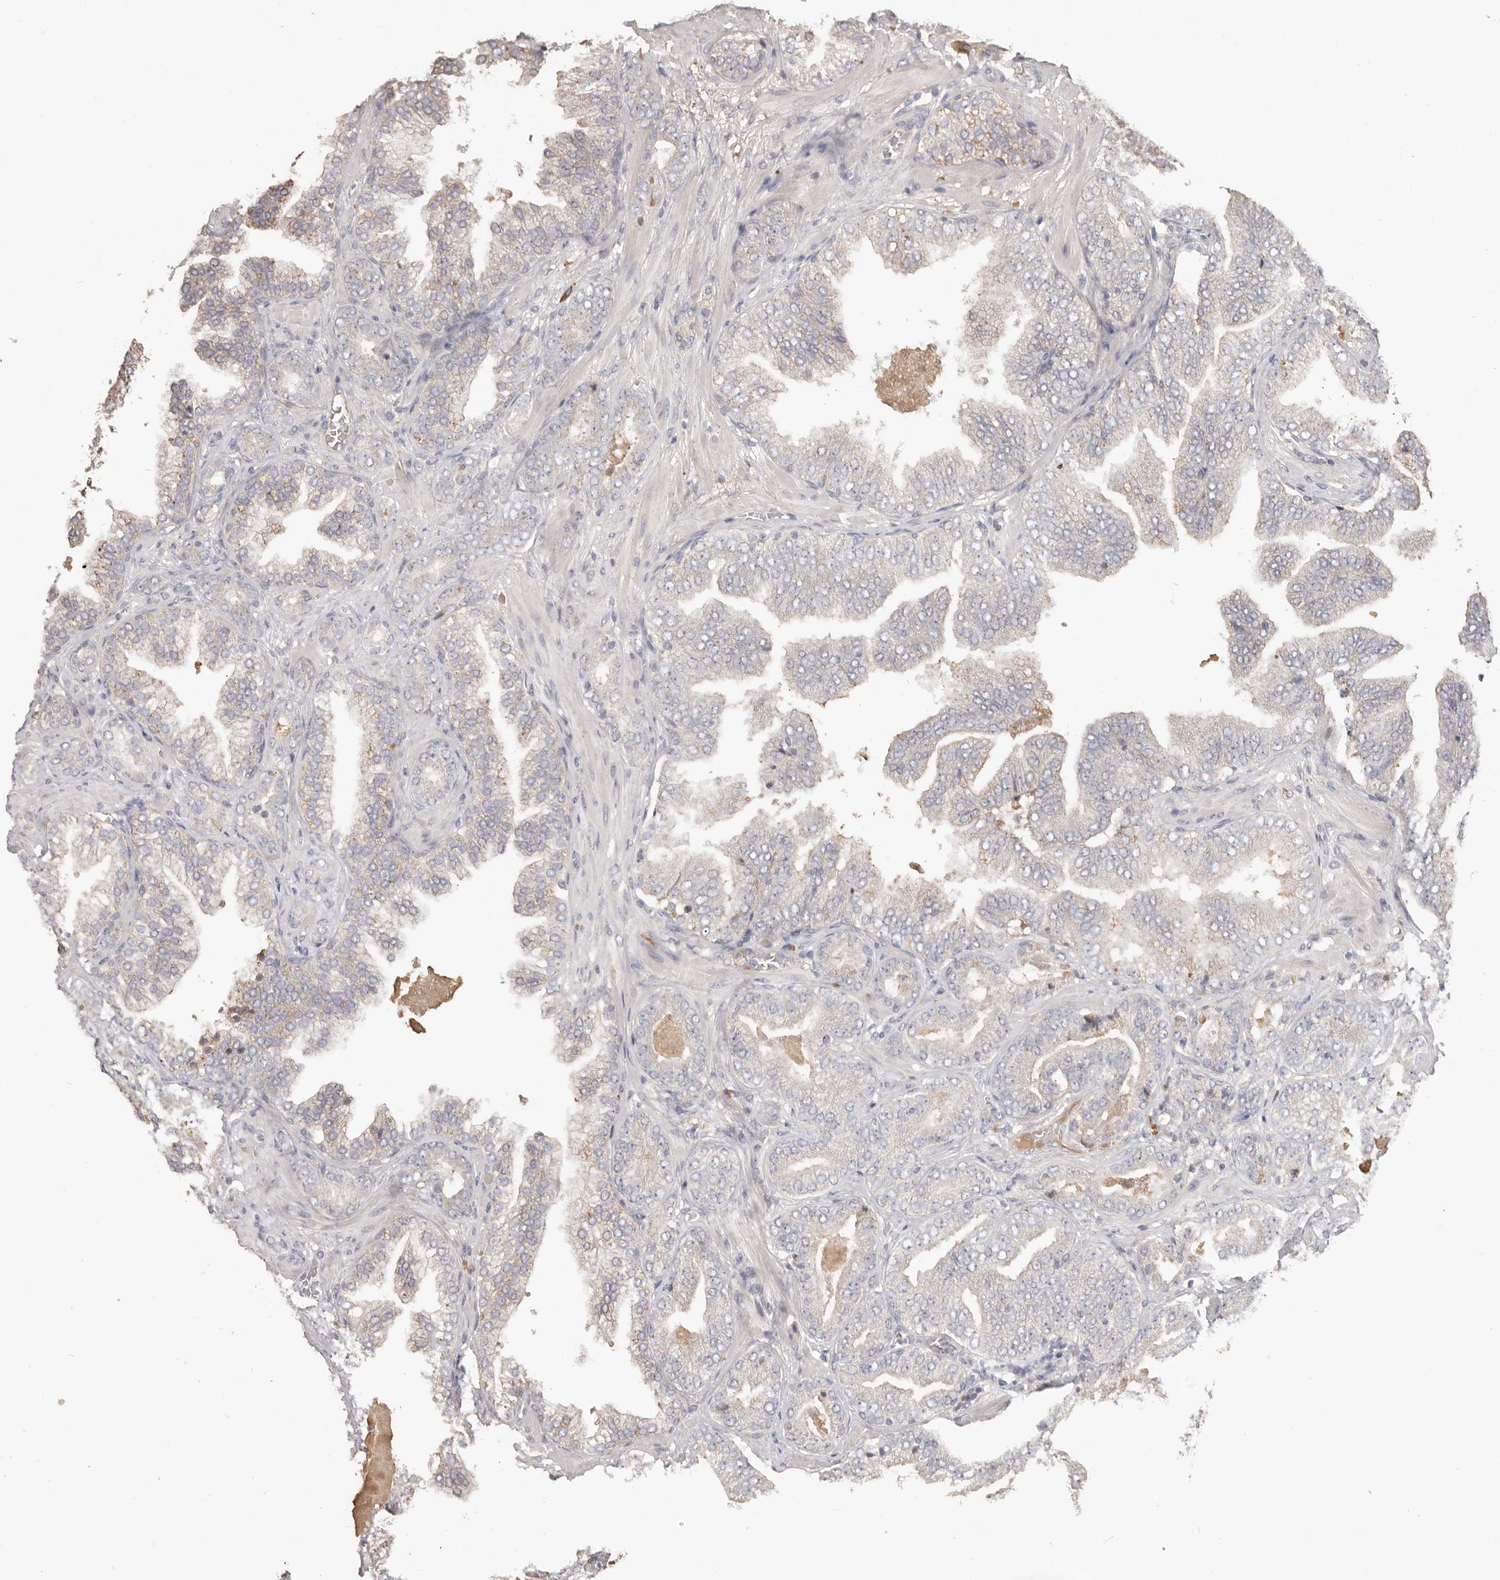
{"staining": {"intensity": "negative", "quantity": "none", "location": "none"}, "tissue": "prostate cancer", "cell_type": "Tumor cells", "image_type": "cancer", "snomed": [{"axis": "morphology", "description": "Adenocarcinoma, High grade"}, {"axis": "topography", "description": "Prostate"}], "caption": "The photomicrograph exhibits no staining of tumor cells in high-grade adenocarcinoma (prostate). Brightfield microscopy of immunohistochemistry stained with DAB (brown) and hematoxylin (blue), captured at high magnification.", "gene": "HCAR2", "patient": {"sex": "male", "age": 58}}